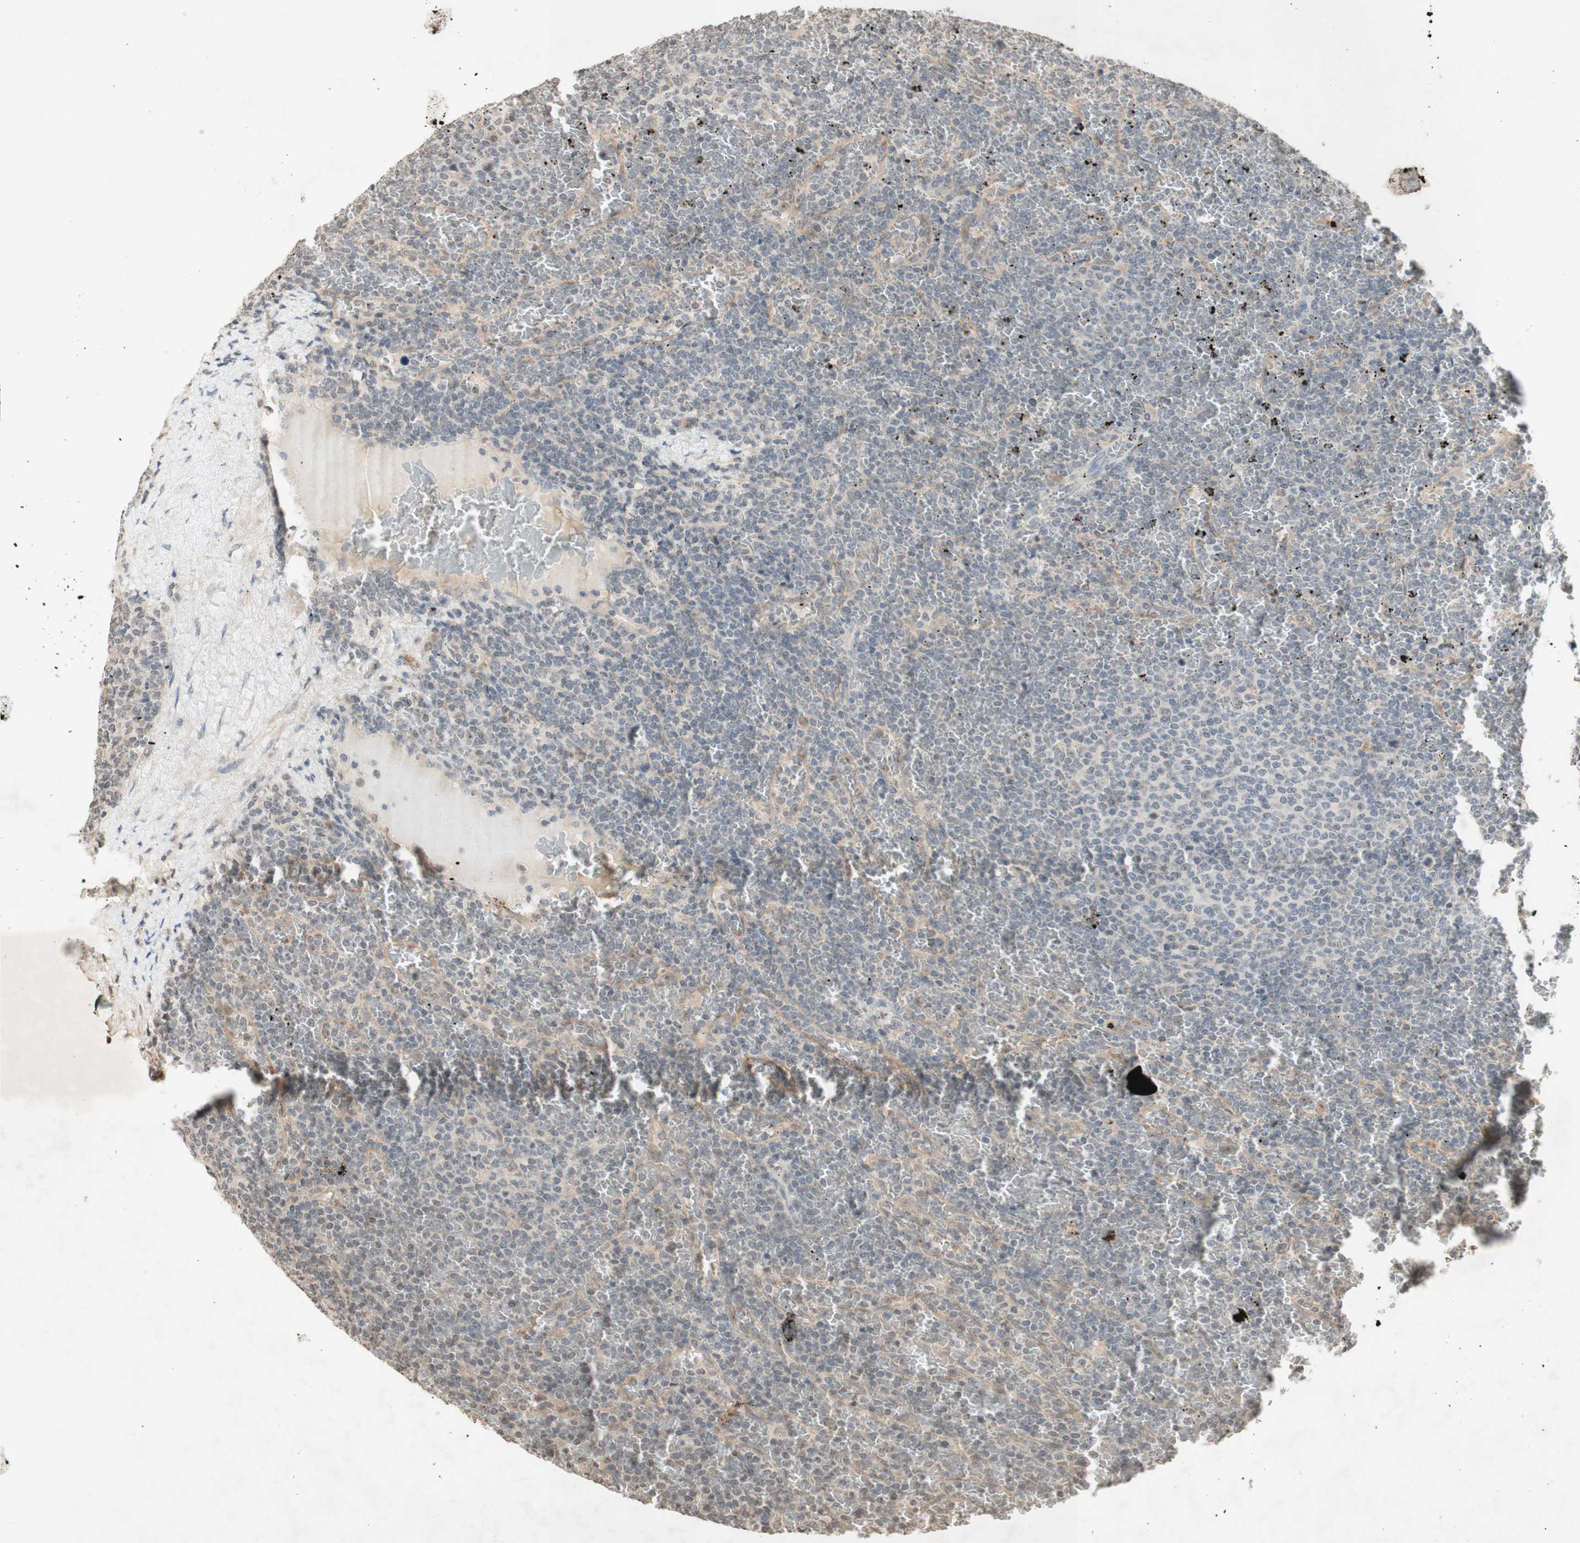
{"staining": {"intensity": "negative", "quantity": "none", "location": "none"}, "tissue": "lymphoma", "cell_type": "Tumor cells", "image_type": "cancer", "snomed": [{"axis": "morphology", "description": "Malignant lymphoma, non-Hodgkin's type, Low grade"}, {"axis": "topography", "description": "Spleen"}], "caption": "This is a image of immunohistochemistry staining of lymphoma, which shows no staining in tumor cells.", "gene": "GLI1", "patient": {"sex": "female", "age": 77}}